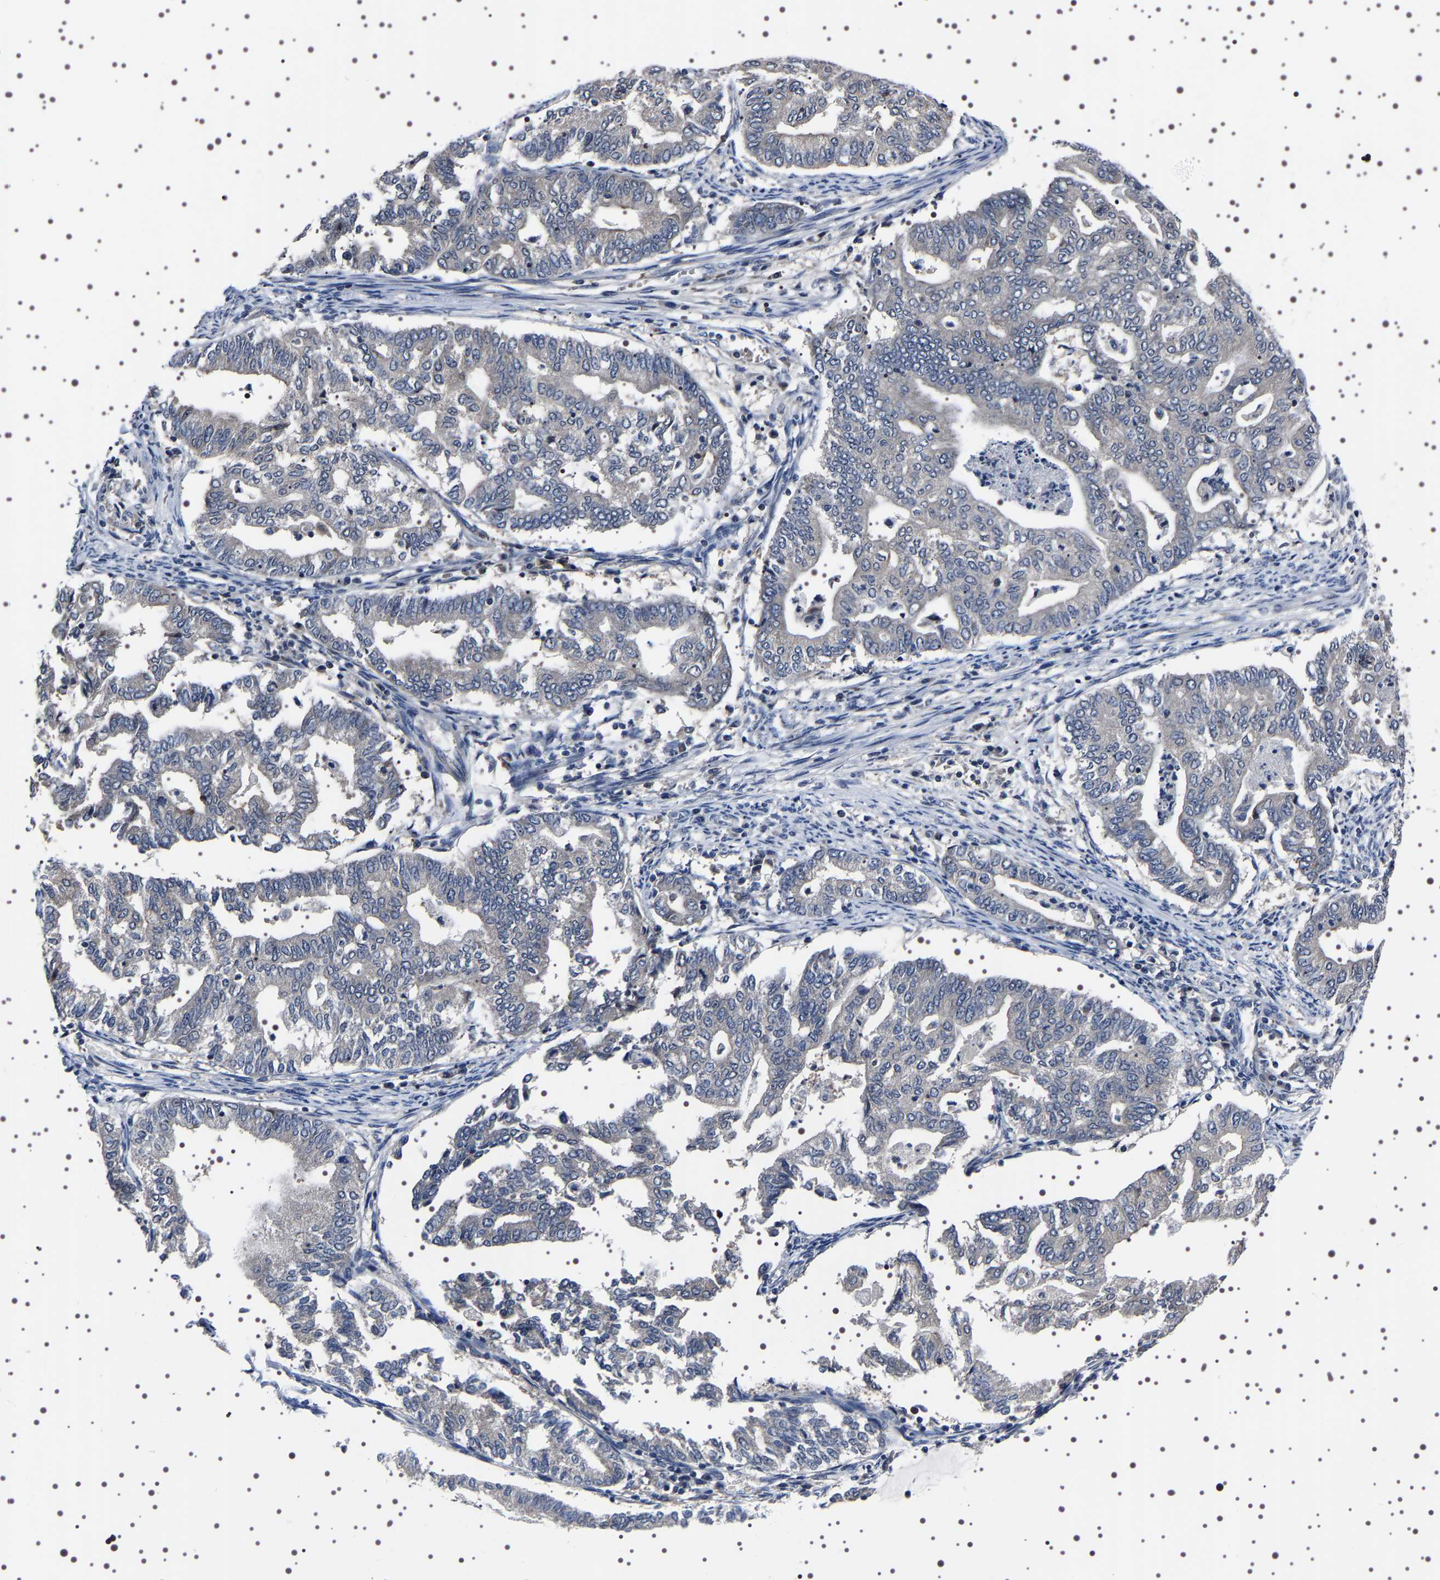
{"staining": {"intensity": "weak", "quantity": "<25%", "location": "cytoplasmic/membranous"}, "tissue": "endometrial cancer", "cell_type": "Tumor cells", "image_type": "cancer", "snomed": [{"axis": "morphology", "description": "Adenocarcinoma, NOS"}, {"axis": "topography", "description": "Endometrium"}], "caption": "Immunohistochemical staining of endometrial adenocarcinoma demonstrates no significant staining in tumor cells.", "gene": "TARBP1", "patient": {"sex": "female", "age": 79}}